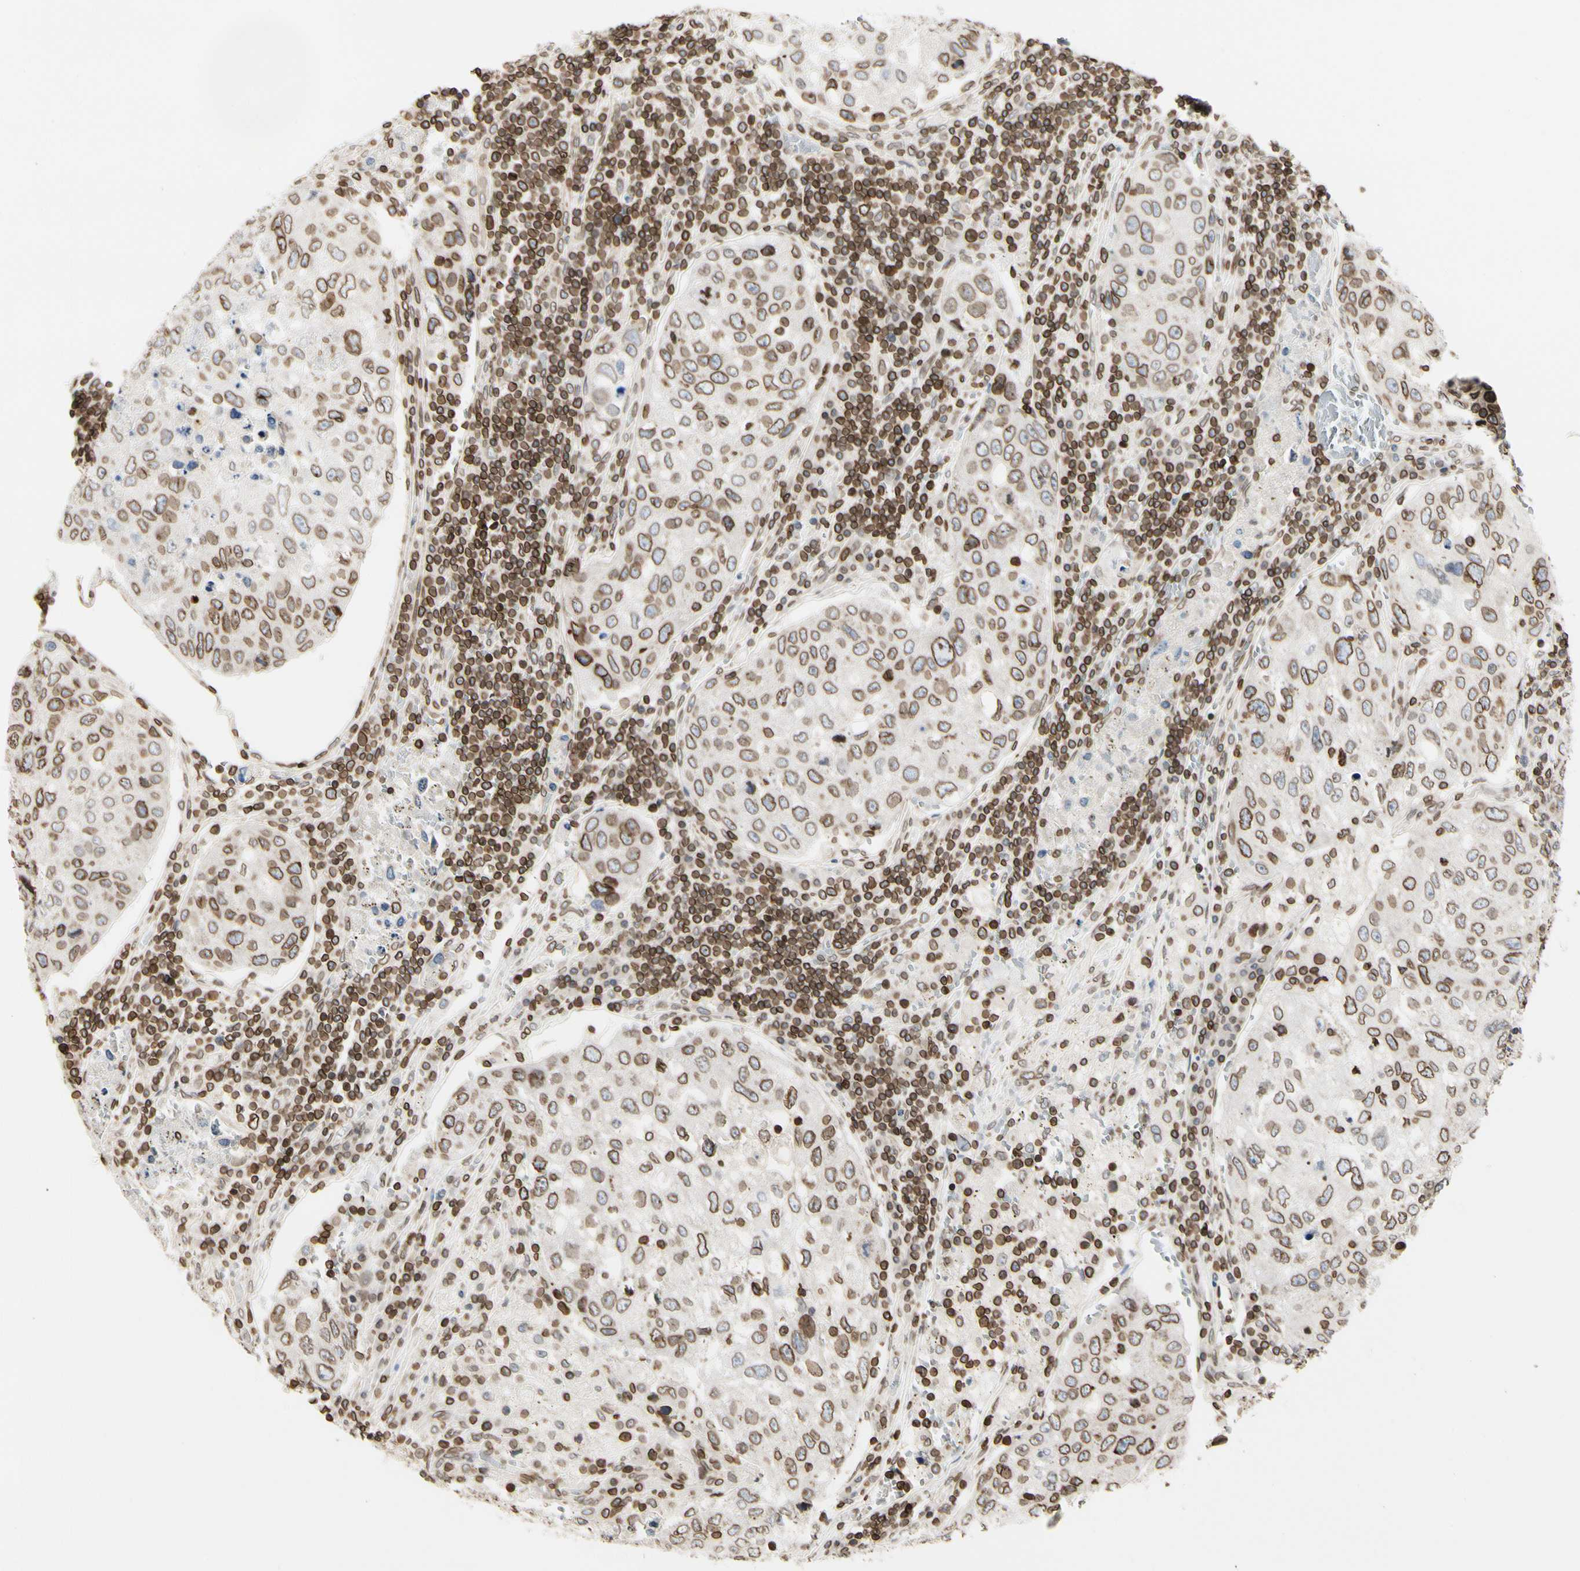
{"staining": {"intensity": "moderate", "quantity": ">75%", "location": "cytoplasmic/membranous,nuclear"}, "tissue": "urothelial cancer", "cell_type": "Tumor cells", "image_type": "cancer", "snomed": [{"axis": "morphology", "description": "Urothelial carcinoma, High grade"}, {"axis": "topography", "description": "Lymph node"}, {"axis": "topography", "description": "Urinary bladder"}], "caption": "Immunohistochemistry (IHC) histopathology image of neoplastic tissue: human urothelial cancer stained using IHC displays medium levels of moderate protein expression localized specifically in the cytoplasmic/membranous and nuclear of tumor cells, appearing as a cytoplasmic/membranous and nuclear brown color.", "gene": "TMPO", "patient": {"sex": "male", "age": 51}}